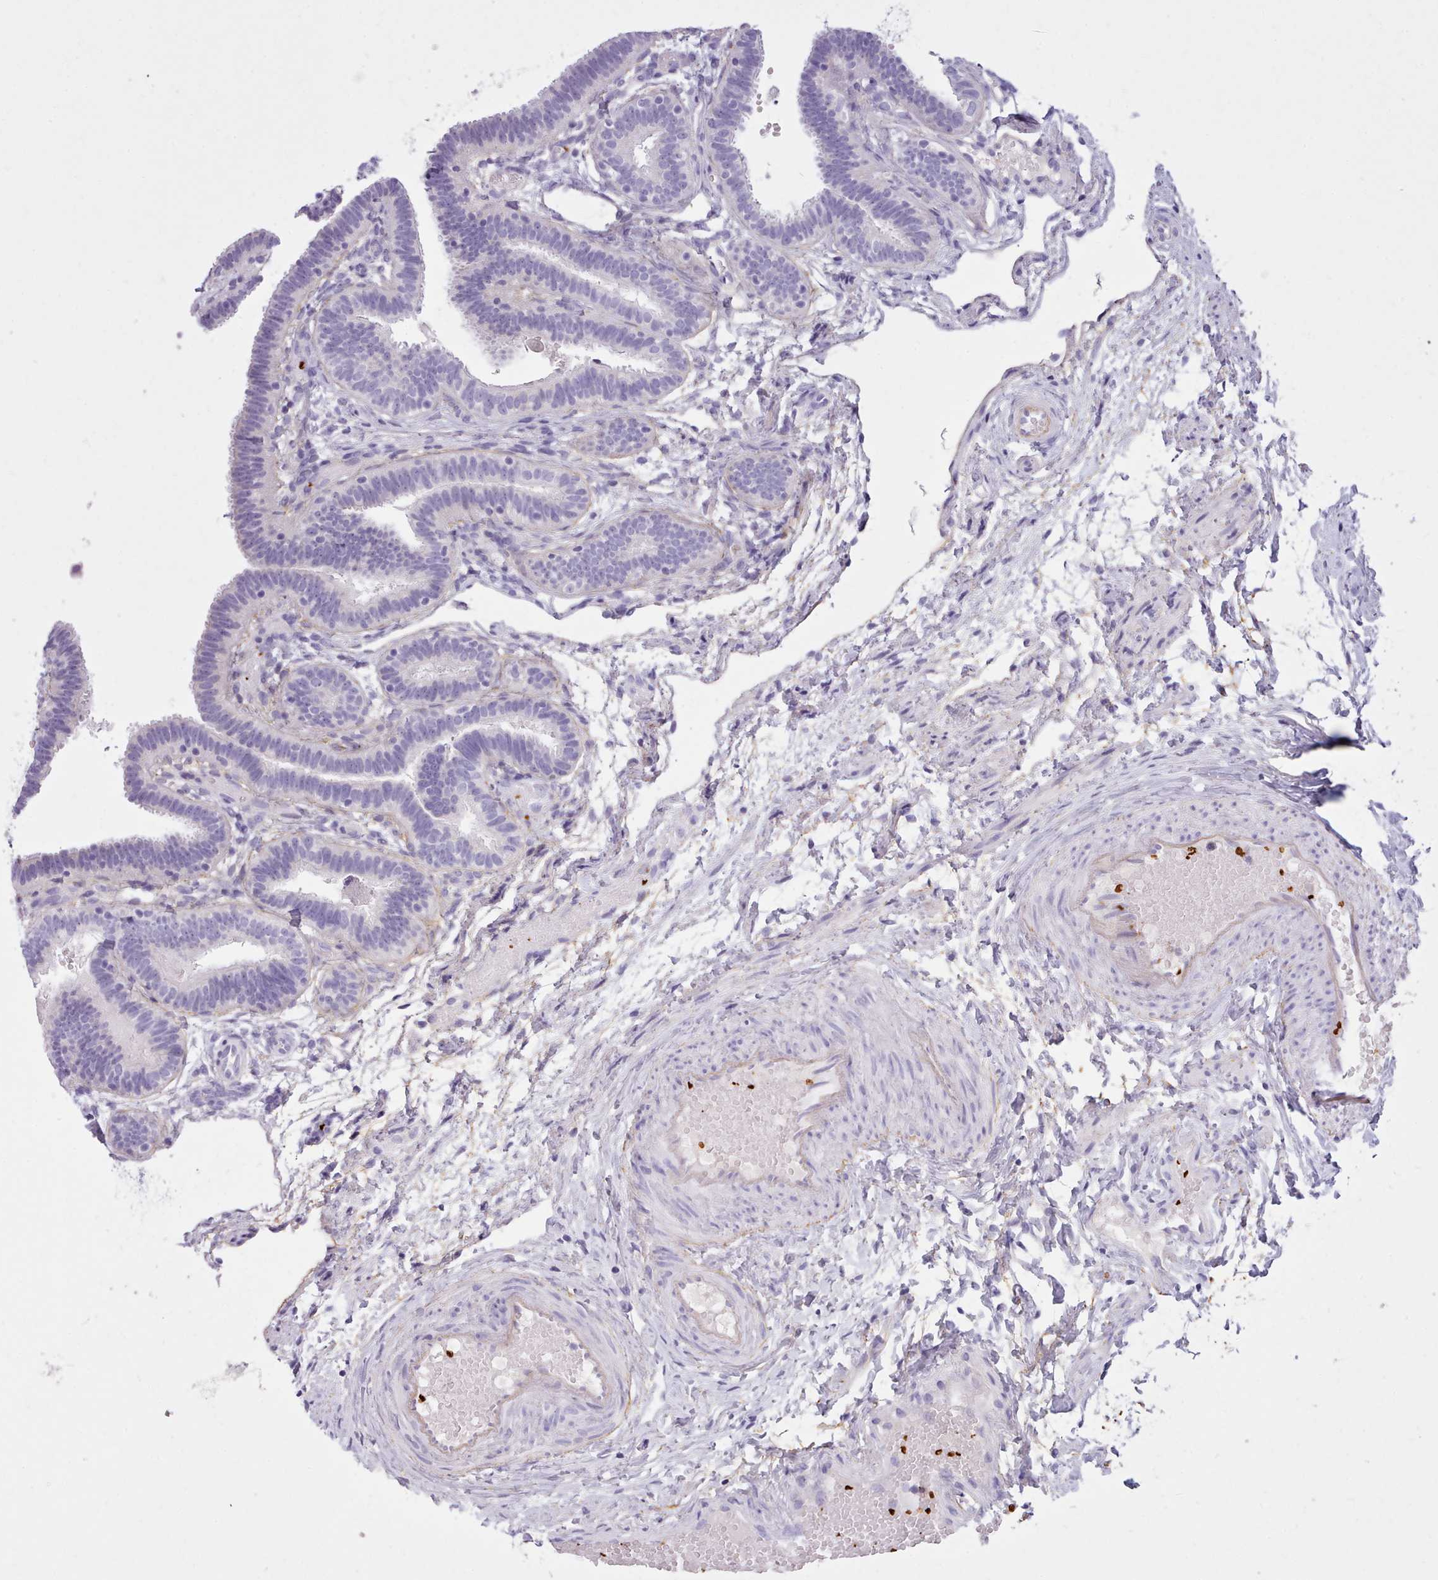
{"staining": {"intensity": "negative", "quantity": "none", "location": "none"}, "tissue": "fallopian tube", "cell_type": "Glandular cells", "image_type": "normal", "snomed": [{"axis": "morphology", "description": "Normal tissue, NOS"}, {"axis": "topography", "description": "Fallopian tube"}], "caption": "Human fallopian tube stained for a protein using immunohistochemistry (IHC) reveals no positivity in glandular cells.", "gene": "CYP2A13", "patient": {"sex": "female", "age": 37}}